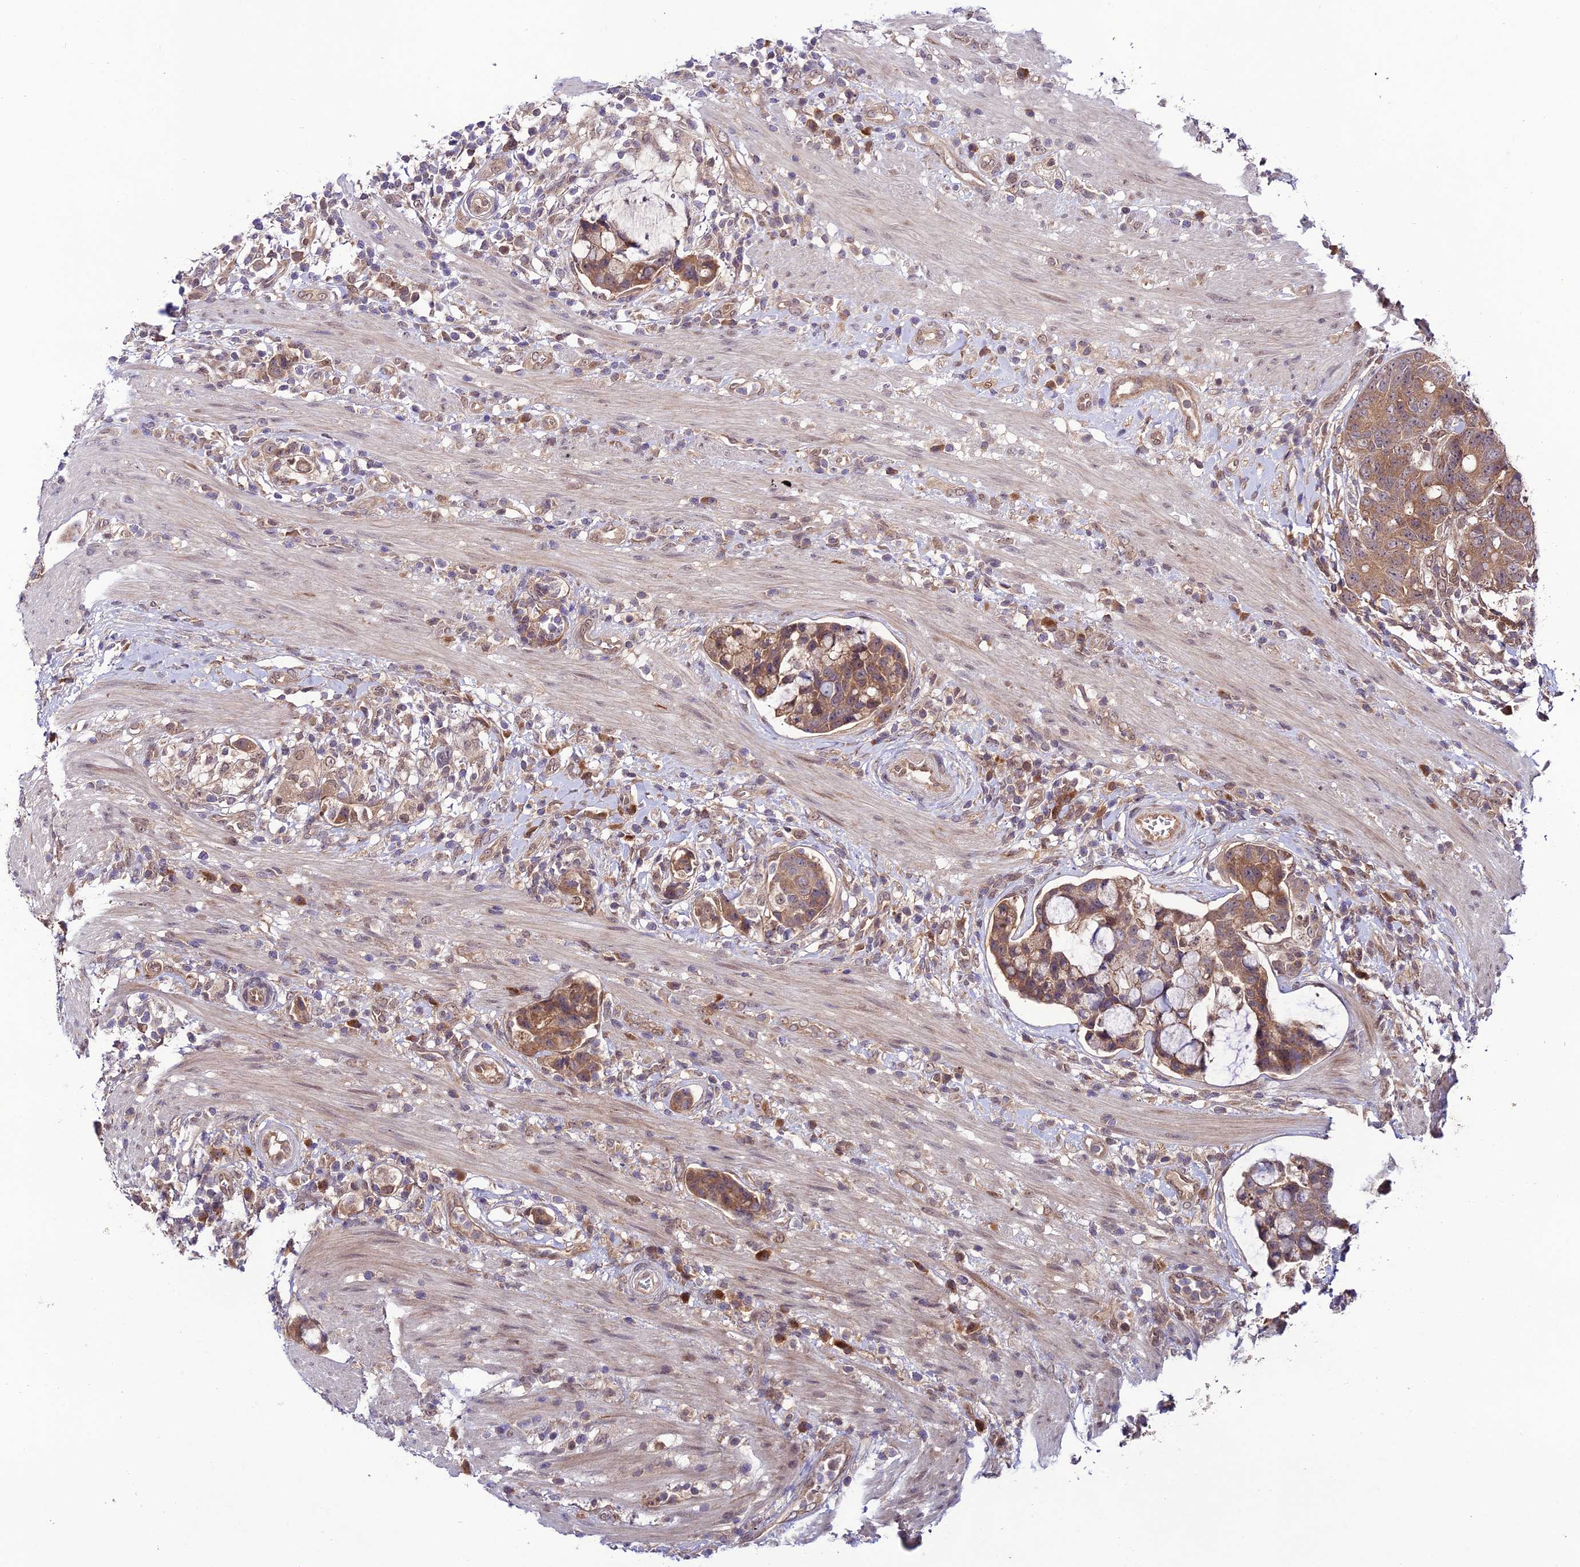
{"staining": {"intensity": "moderate", "quantity": ">75%", "location": "cytoplasmic/membranous"}, "tissue": "colorectal cancer", "cell_type": "Tumor cells", "image_type": "cancer", "snomed": [{"axis": "morphology", "description": "Adenocarcinoma, NOS"}, {"axis": "topography", "description": "Colon"}], "caption": "The micrograph displays a brown stain indicating the presence of a protein in the cytoplasmic/membranous of tumor cells in colorectal cancer (adenocarcinoma).", "gene": "TRIM40", "patient": {"sex": "female", "age": 82}}